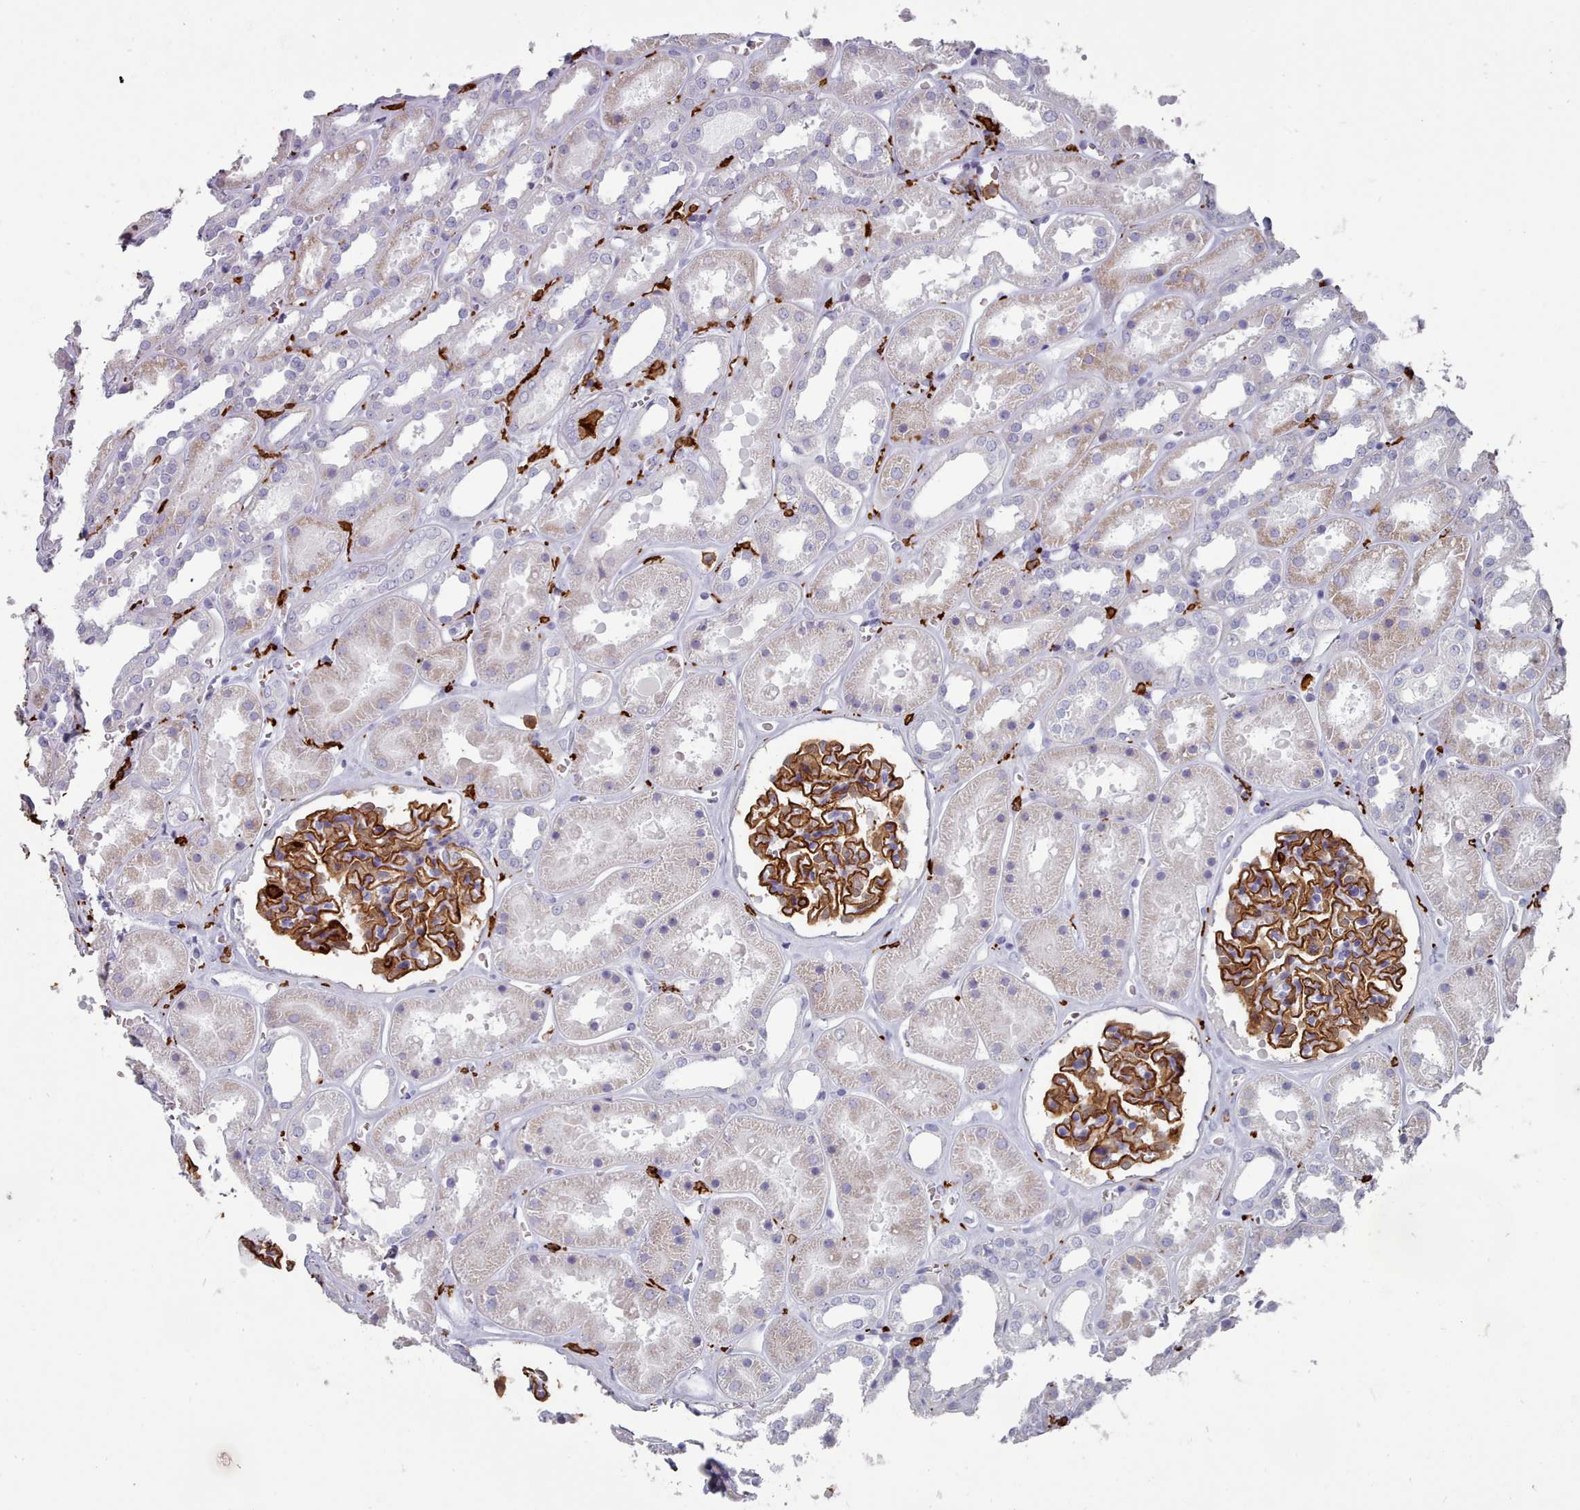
{"staining": {"intensity": "strong", "quantity": ">75%", "location": "cytoplasmic/membranous"}, "tissue": "kidney", "cell_type": "Cells in glomeruli", "image_type": "normal", "snomed": [{"axis": "morphology", "description": "Normal tissue, NOS"}, {"axis": "topography", "description": "Kidney"}], "caption": "Immunohistochemical staining of benign kidney reveals strong cytoplasmic/membranous protein expression in about >75% of cells in glomeruli. (DAB (3,3'-diaminobenzidine) IHC with brightfield microscopy, high magnification).", "gene": "AIF1", "patient": {"sex": "female", "age": 41}}